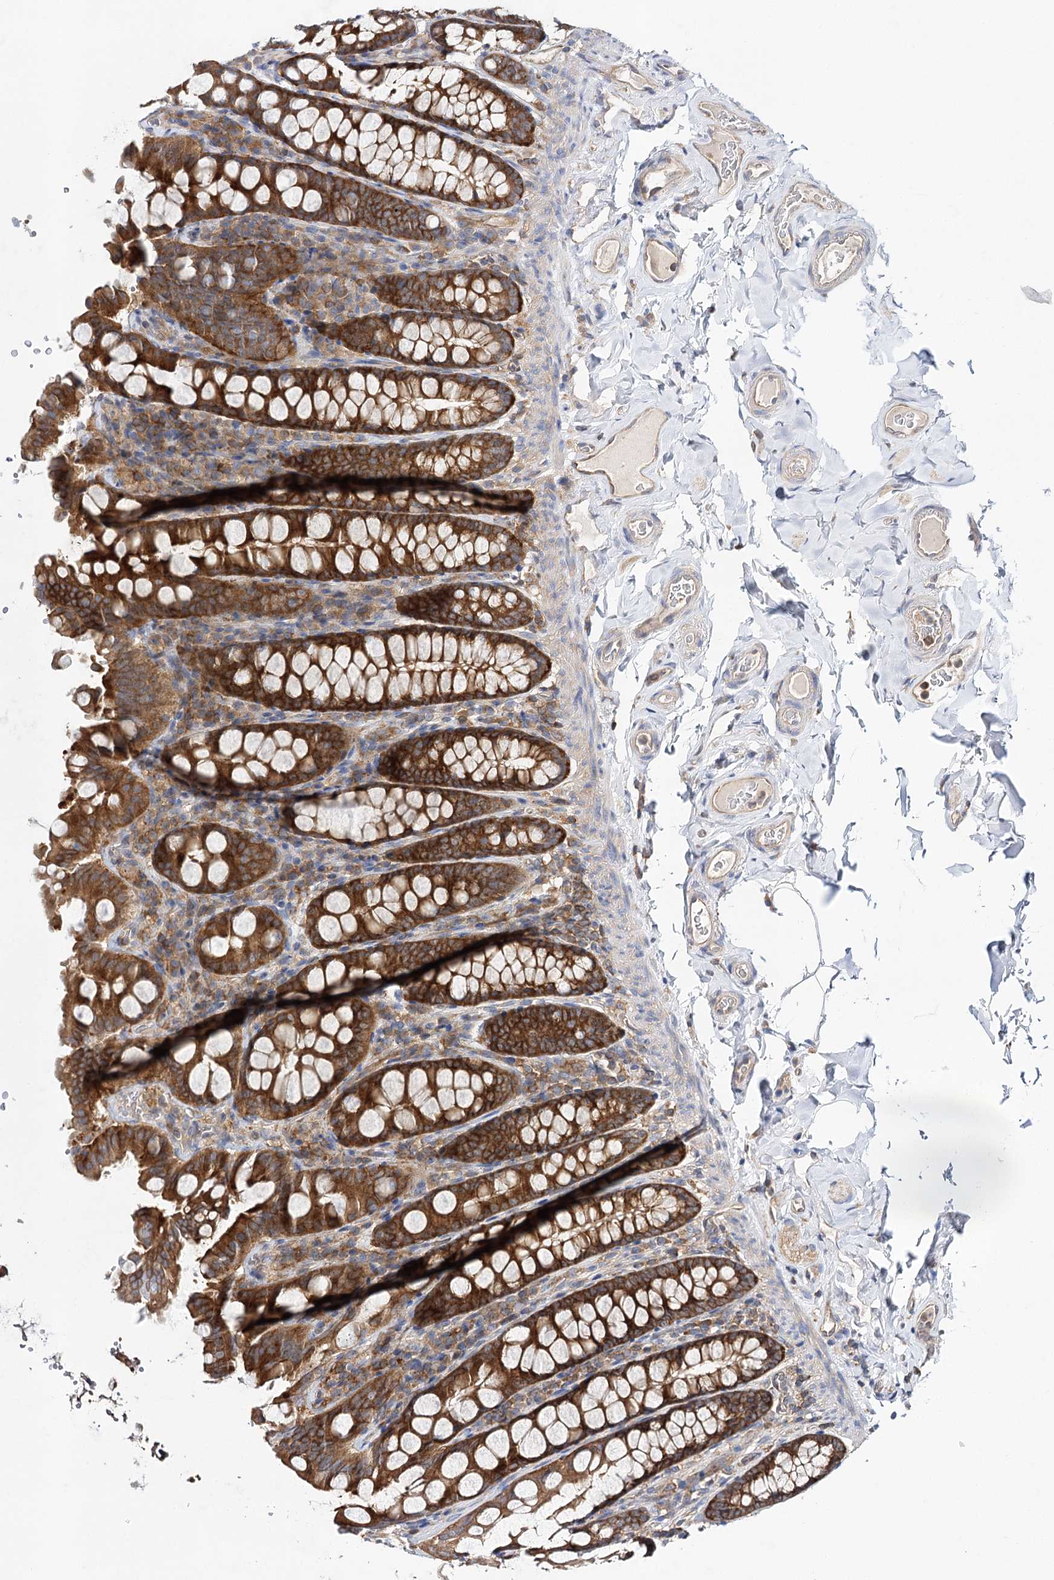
{"staining": {"intensity": "moderate", "quantity": "25%-75%", "location": "cytoplasmic/membranous"}, "tissue": "colon", "cell_type": "Endothelial cells", "image_type": "normal", "snomed": [{"axis": "morphology", "description": "Normal tissue, NOS"}, {"axis": "topography", "description": "Colon"}, {"axis": "topography", "description": "Peripheral nerve tissue"}], "caption": "IHC (DAB) staining of normal colon displays moderate cytoplasmic/membranous protein positivity in about 25%-75% of endothelial cells. (DAB IHC, brown staining for protein, blue staining for nuclei).", "gene": "ABRAXAS2", "patient": {"sex": "female", "age": 61}}